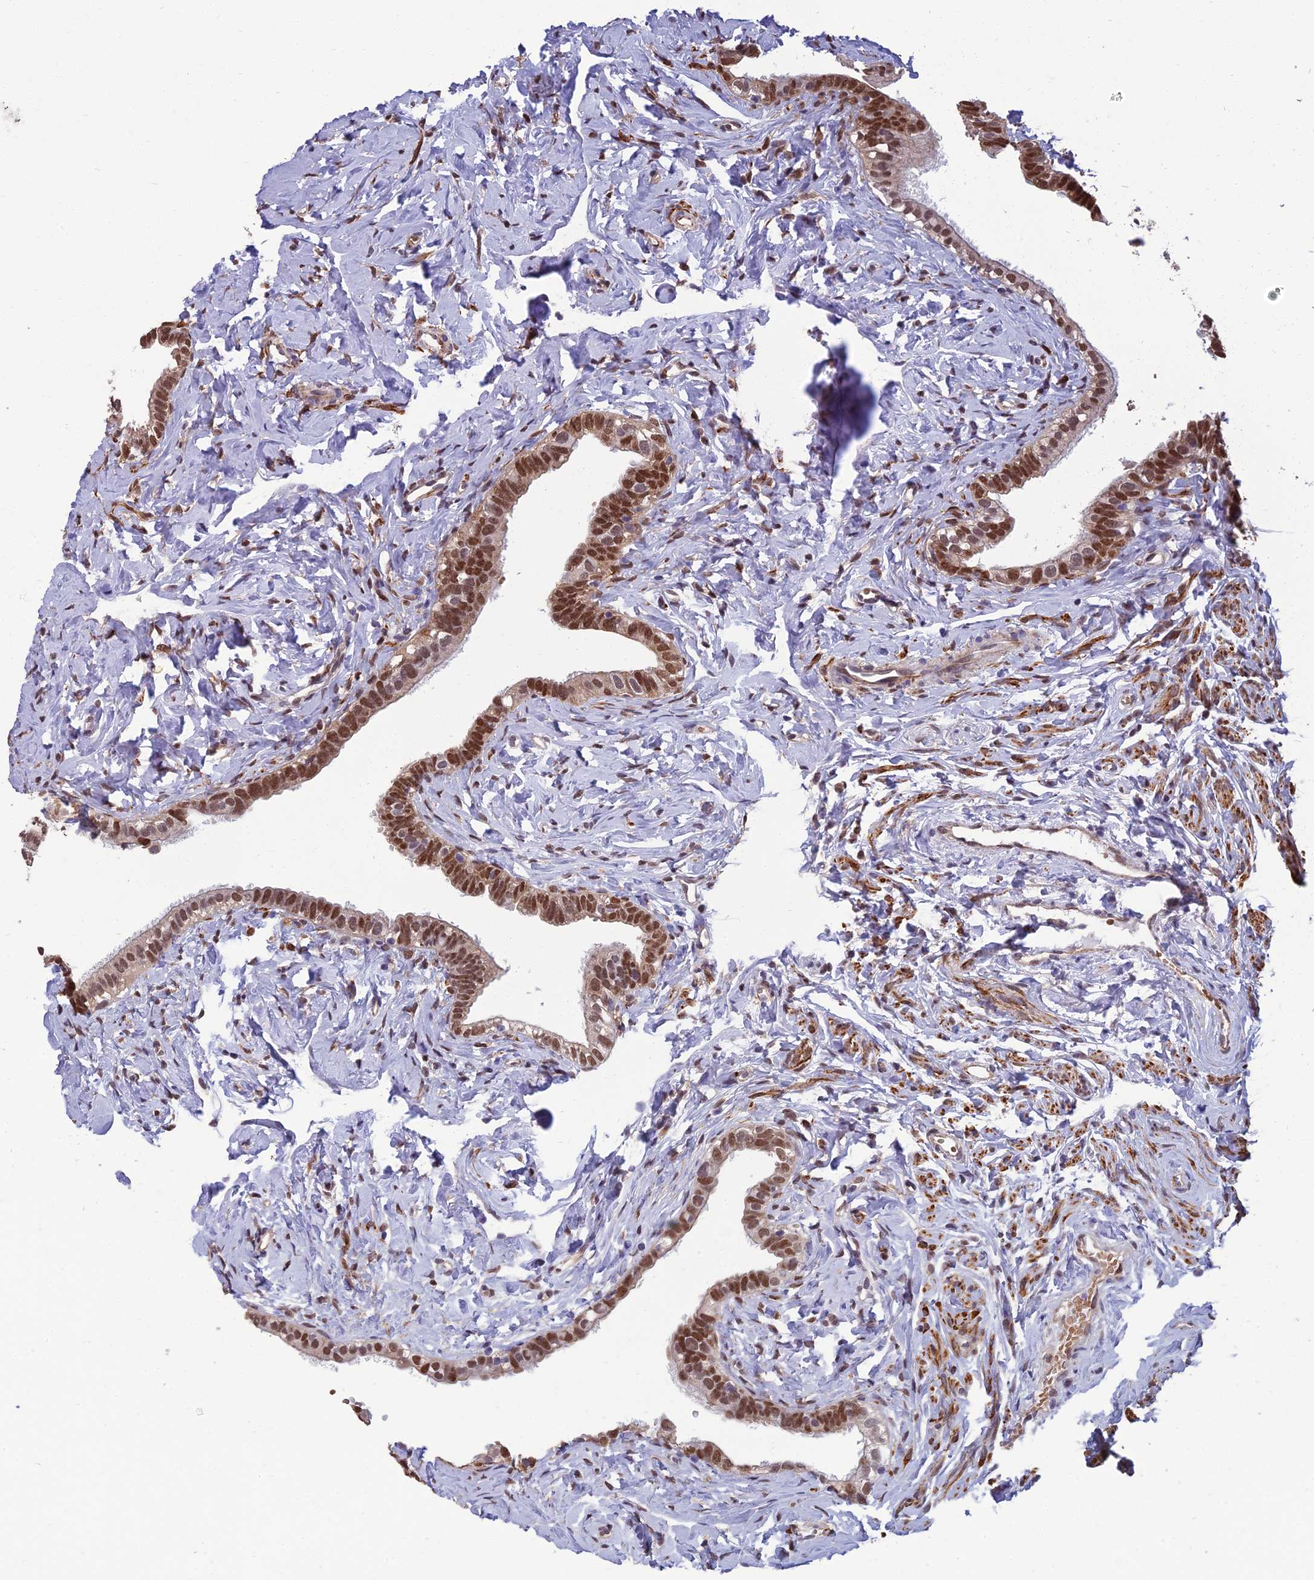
{"staining": {"intensity": "moderate", "quantity": ">75%", "location": "cytoplasmic/membranous,nuclear"}, "tissue": "fallopian tube", "cell_type": "Glandular cells", "image_type": "normal", "snomed": [{"axis": "morphology", "description": "Normal tissue, NOS"}, {"axis": "topography", "description": "Fallopian tube"}], "caption": "Protein staining of benign fallopian tube reveals moderate cytoplasmic/membranous,nuclear staining in approximately >75% of glandular cells.", "gene": "NR4A3", "patient": {"sex": "female", "age": 66}}